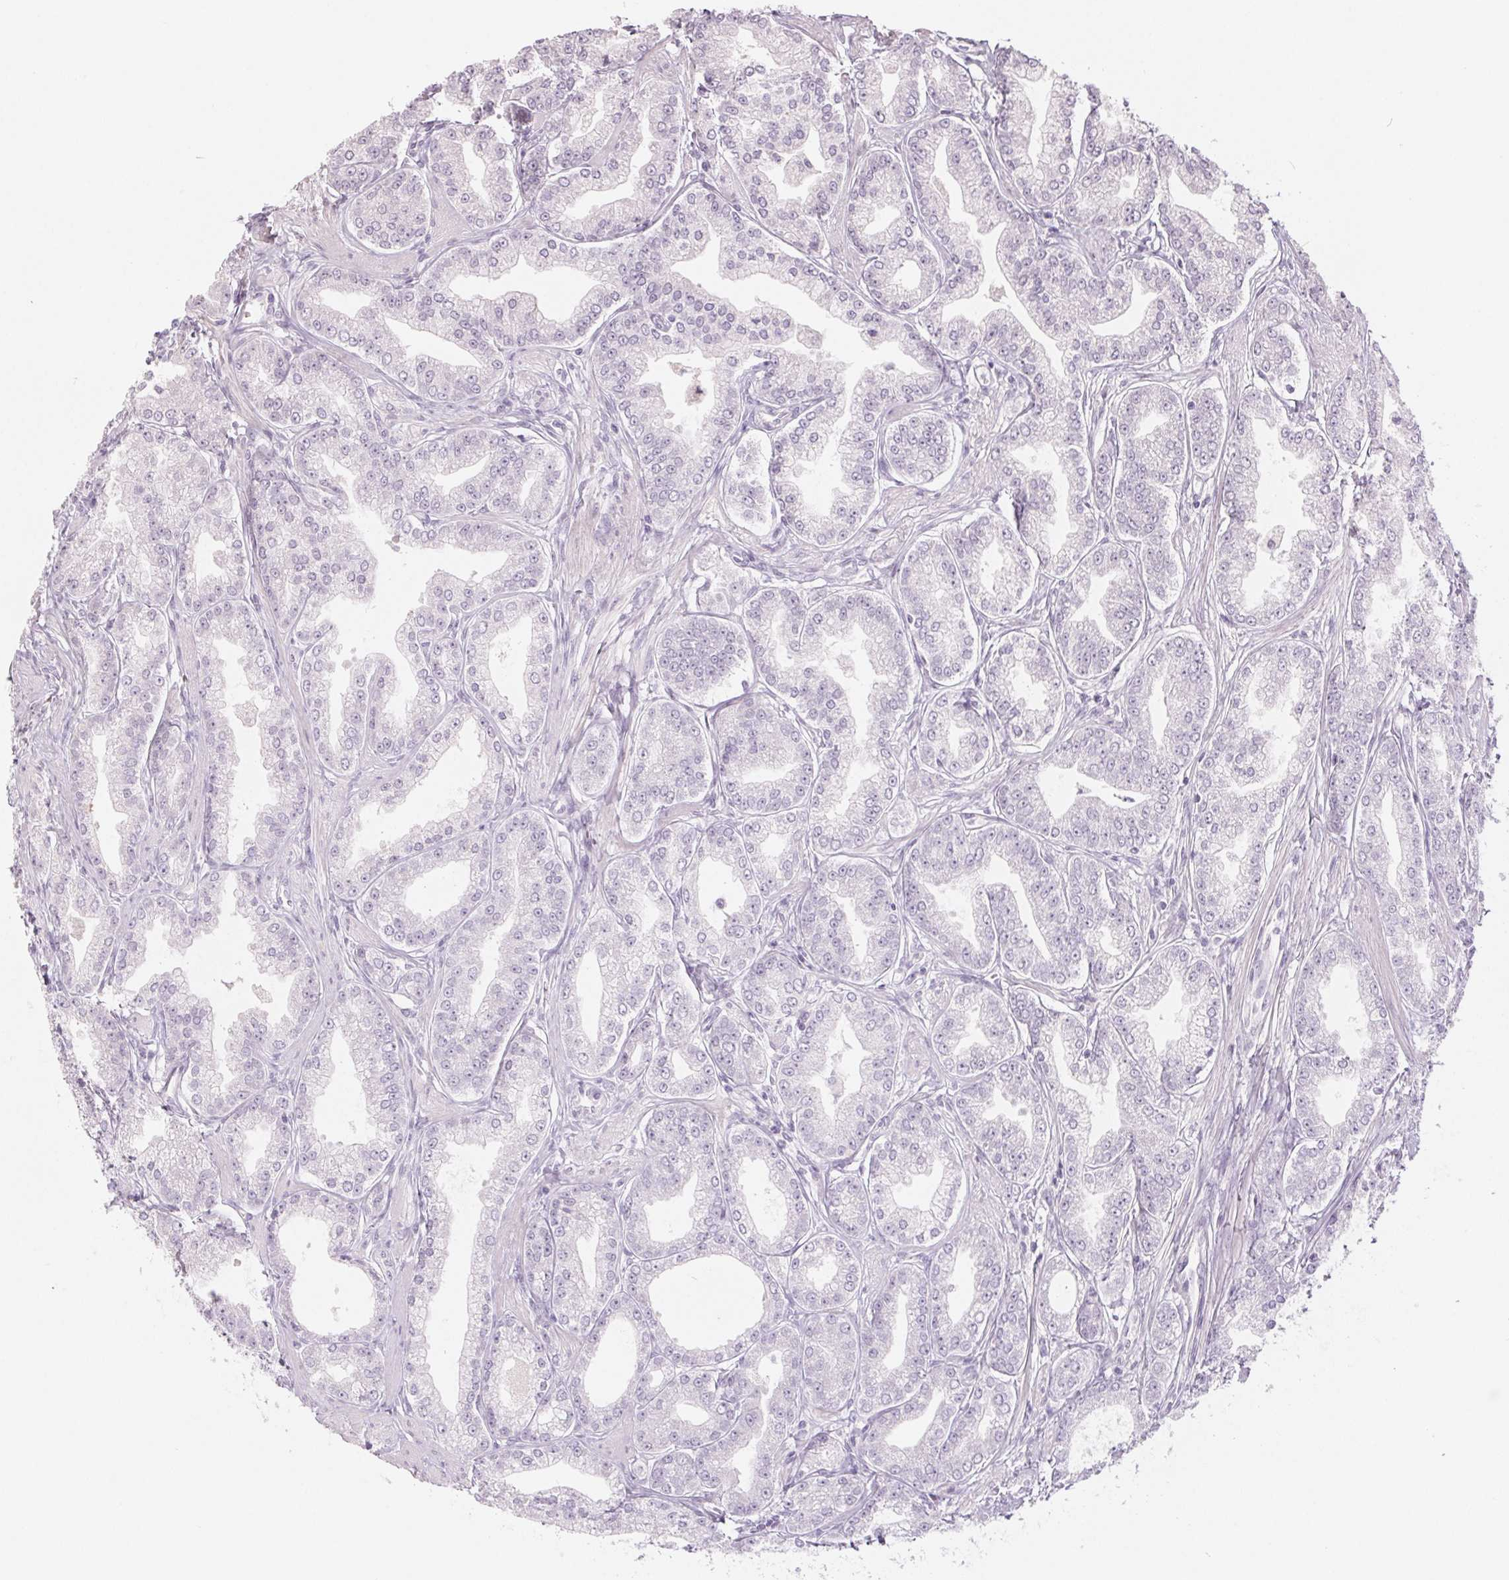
{"staining": {"intensity": "negative", "quantity": "none", "location": "none"}, "tissue": "prostate cancer", "cell_type": "Tumor cells", "image_type": "cancer", "snomed": [{"axis": "morphology", "description": "Adenocarcinoma, NOS"}, {"axis": "topography", "description": "Prostate"}], "caption": "Immunohistochemistry (IHC) micrograph of human prostate cancer stained for a protein (brown), which shows no expression in tumor cells.", "gene": "ZBBX", "patient": {"sex": "male", "age": 71}}